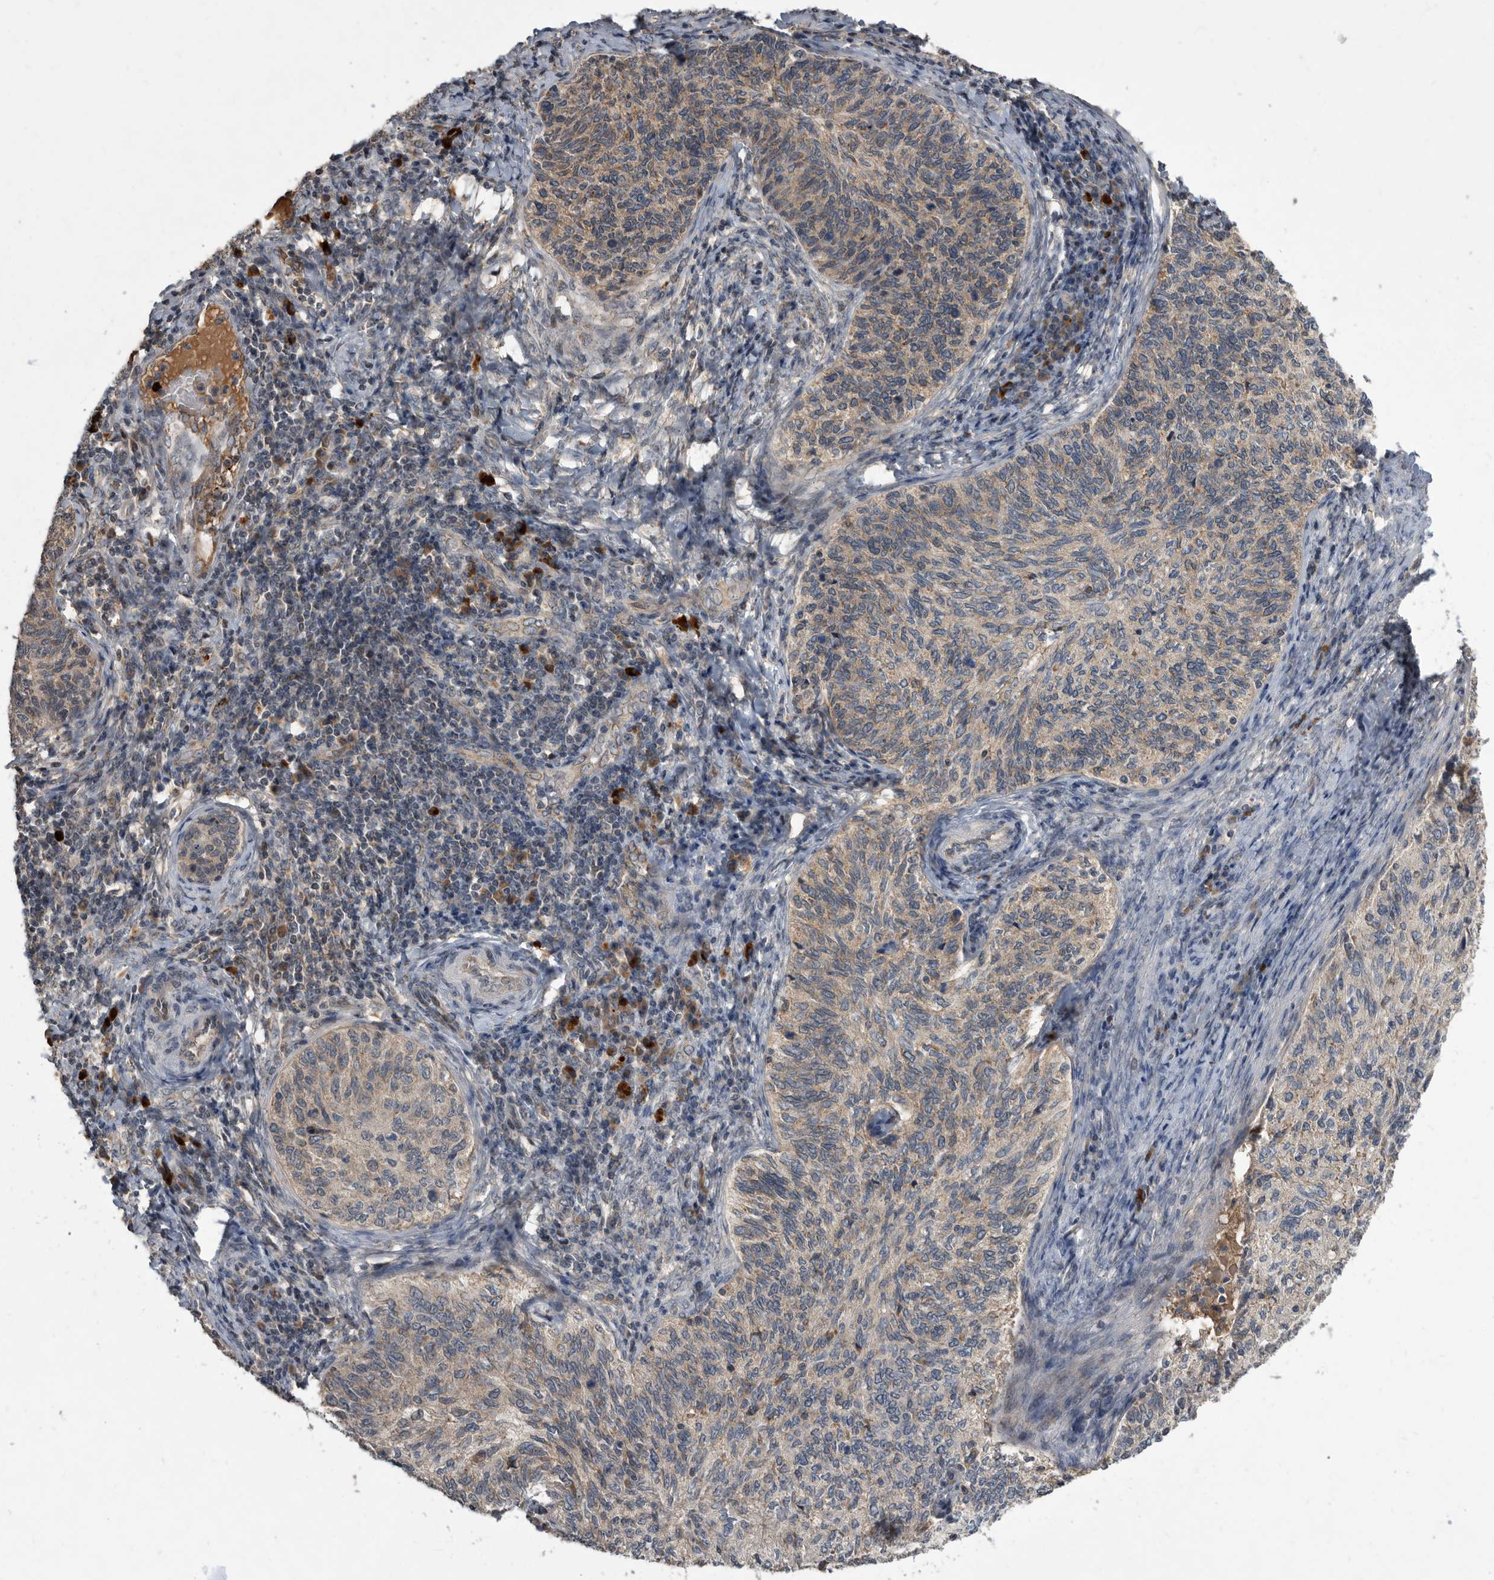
{"staining": {"intensity": "weak", "quantity": "25%-75%", "location": "cytoplasmic/membranous"}, "tissue": "cervical cancer", "cell_type": "Tumor cells", "image_type": "cancer", "snomed": [{"axis": "morphology", "description": "Squamous cell carcinoma, NOS"}, {"axis": "topography", "description": "Cervix"}], "caption": "Immunohistochemistry of human cervical squamous cell carcinoma shows low levels of weak cytoplasmic/membranous staining in about 25%-75% of tumor cells.", "gene": "PI15", "patient": {"sex": "female", "age": 30}}